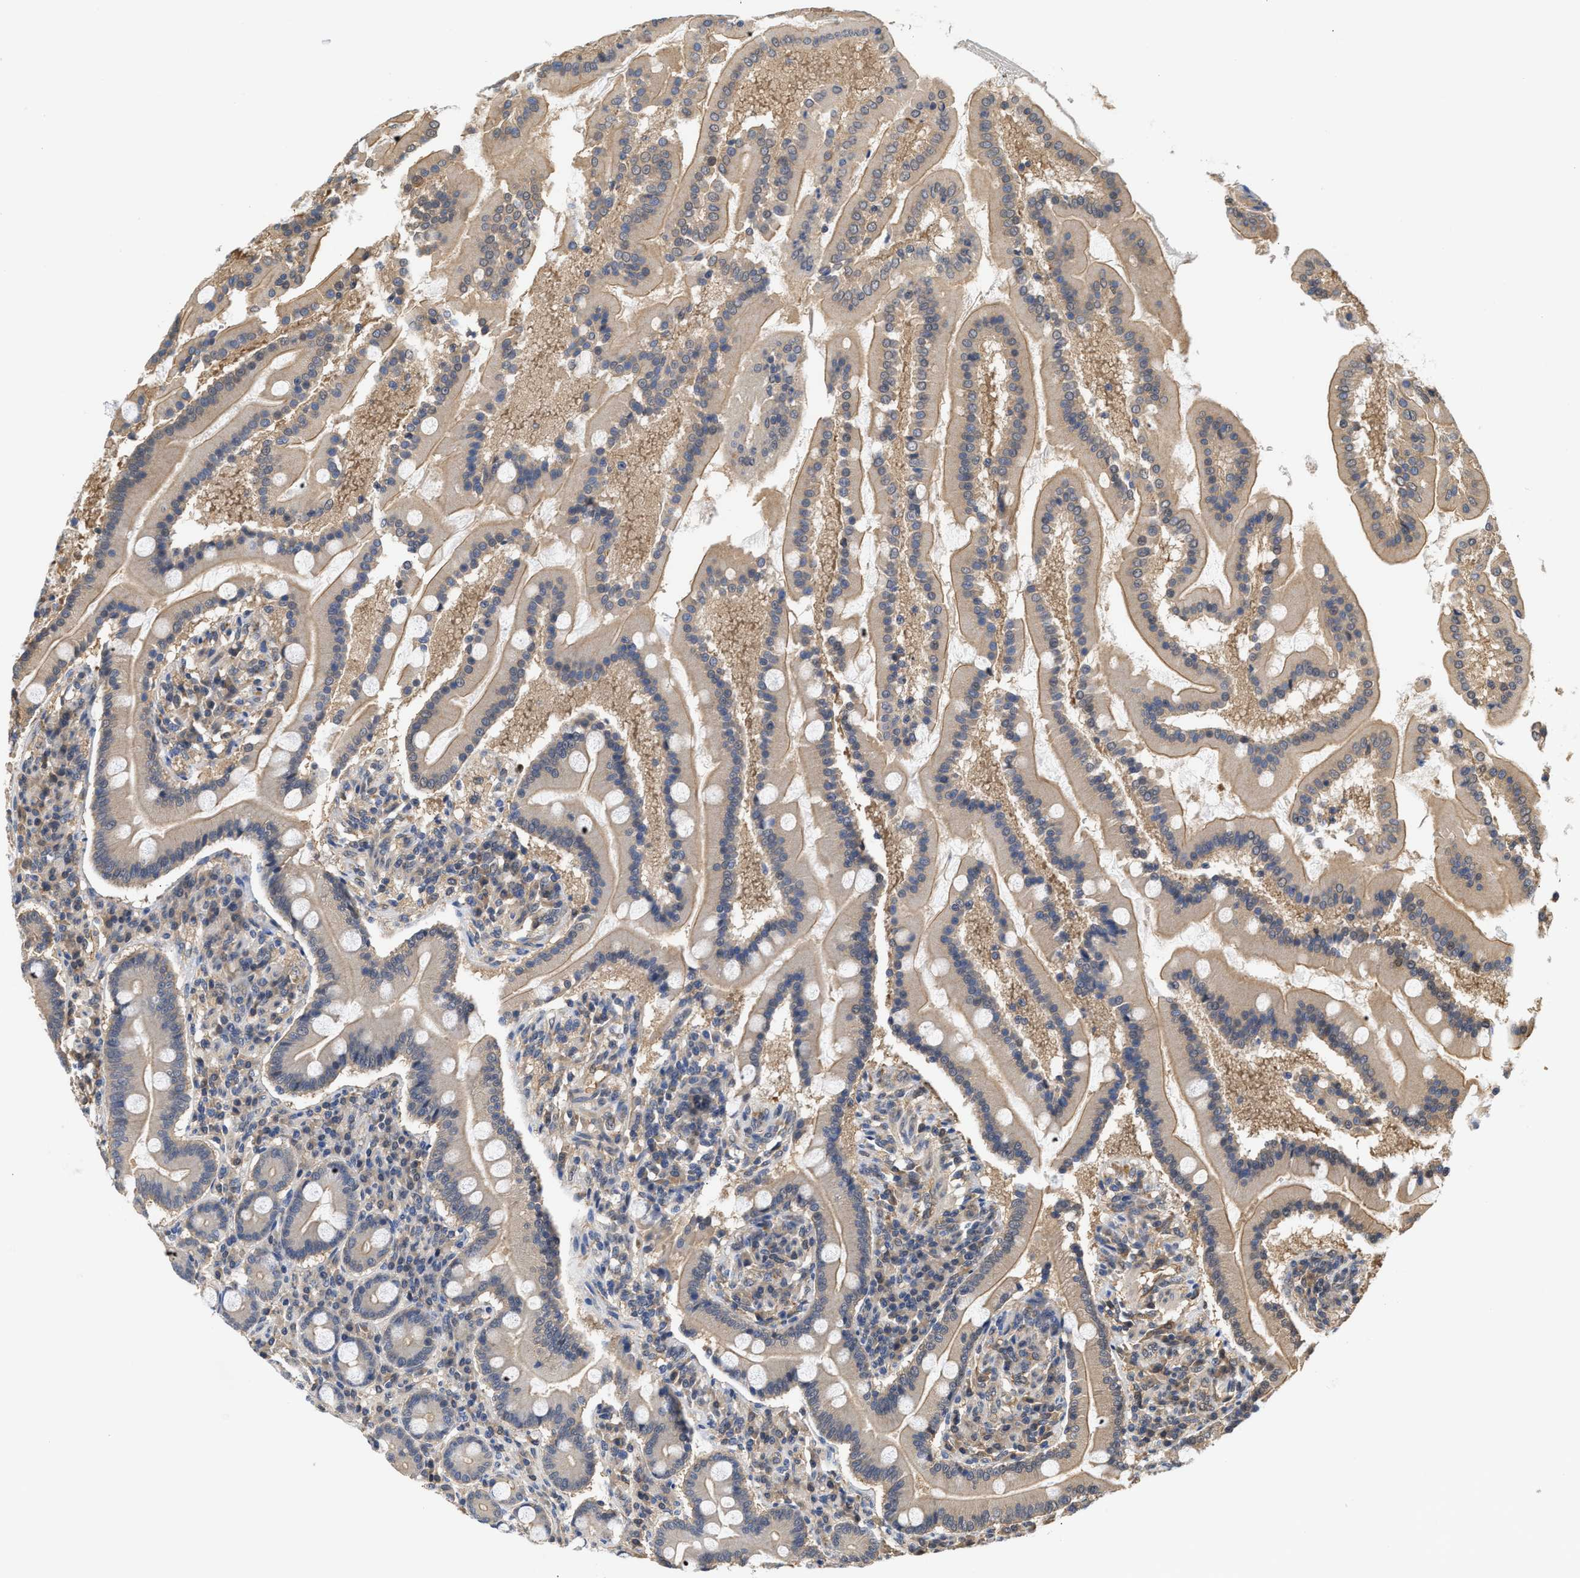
{"staining": {"intensity": "weak", "quantity": "25%-75%", "location": "cytoplasmic/membranous"}, "tissue": "duodenum", "cell_type": "Glandular cells", "image_type": "normal", "snomed": [{"axis": "morphology", "description": "Normal tissue, NOS"}, {"axis": "topography", "description": "Duodenum"}], "caption": "DAB immunohistochemical staining of benign human duodenum exhibits weak cytoplasmic/membranous protein expression in approximately 25%-75% of glandular cells.", "gene": "SCAI", "patient": {"sex": "male", "age": 50}}